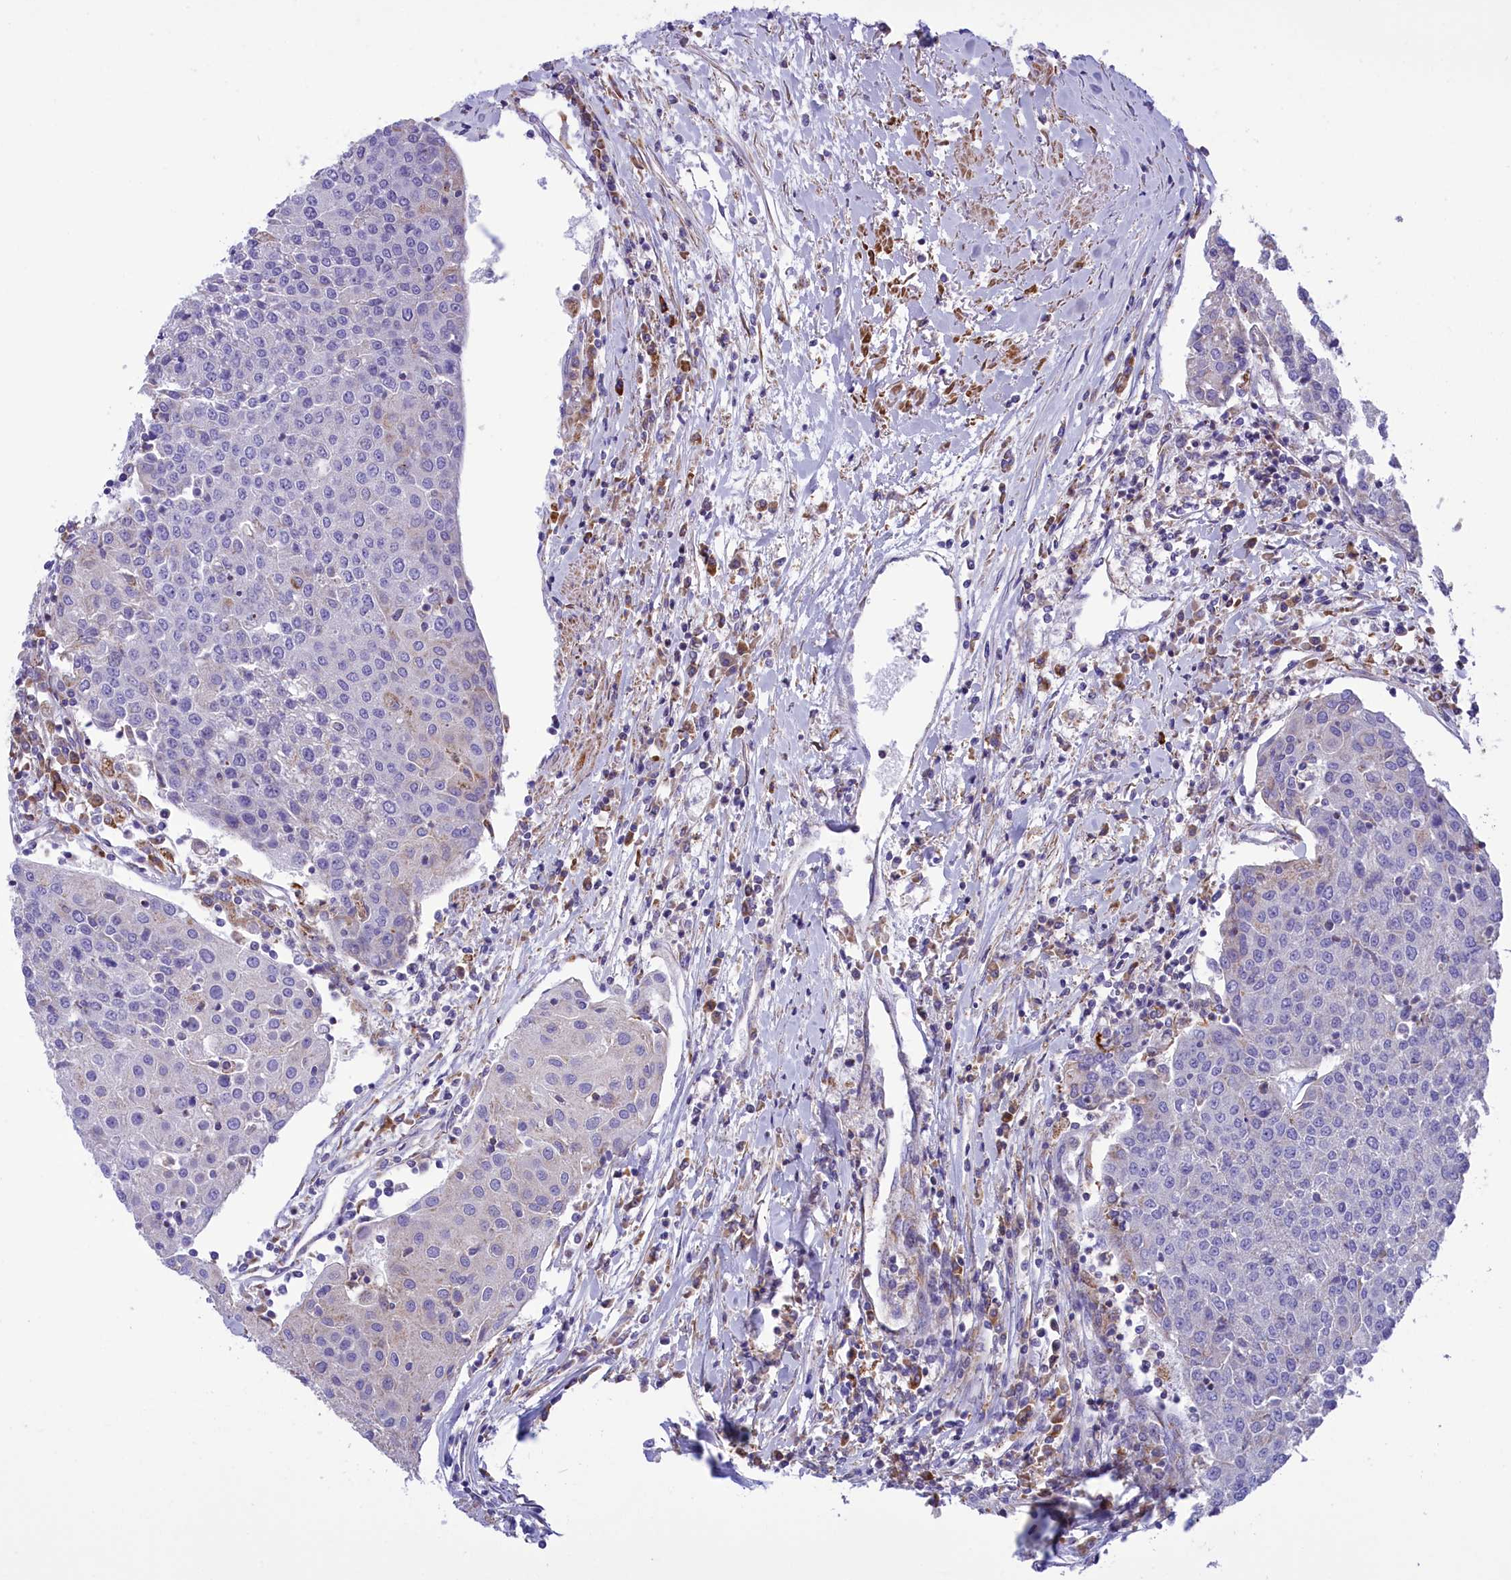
{"staining": {"intensity": "negative", "quantity": "none", "location": "none"}, "tissue": "urothelial cancer", "cell_type": "Tumor cells", "image_type": "cancer", "snomed": [{"axis": "morphology", "description": "Urothelial carcinoma, High grade"}, {"axis": "topography", "description": "Urinary bladder"}], "caption": "Tumor cells are negative for brown protein staining in urothelial carcinoma (high-grade). (DAB (3,3'-diaminobenzidine) immunohistochemistry, high magnification).", "gene": "CORO7-PAM16", "patient": {"sex": "female", "age": 85}}